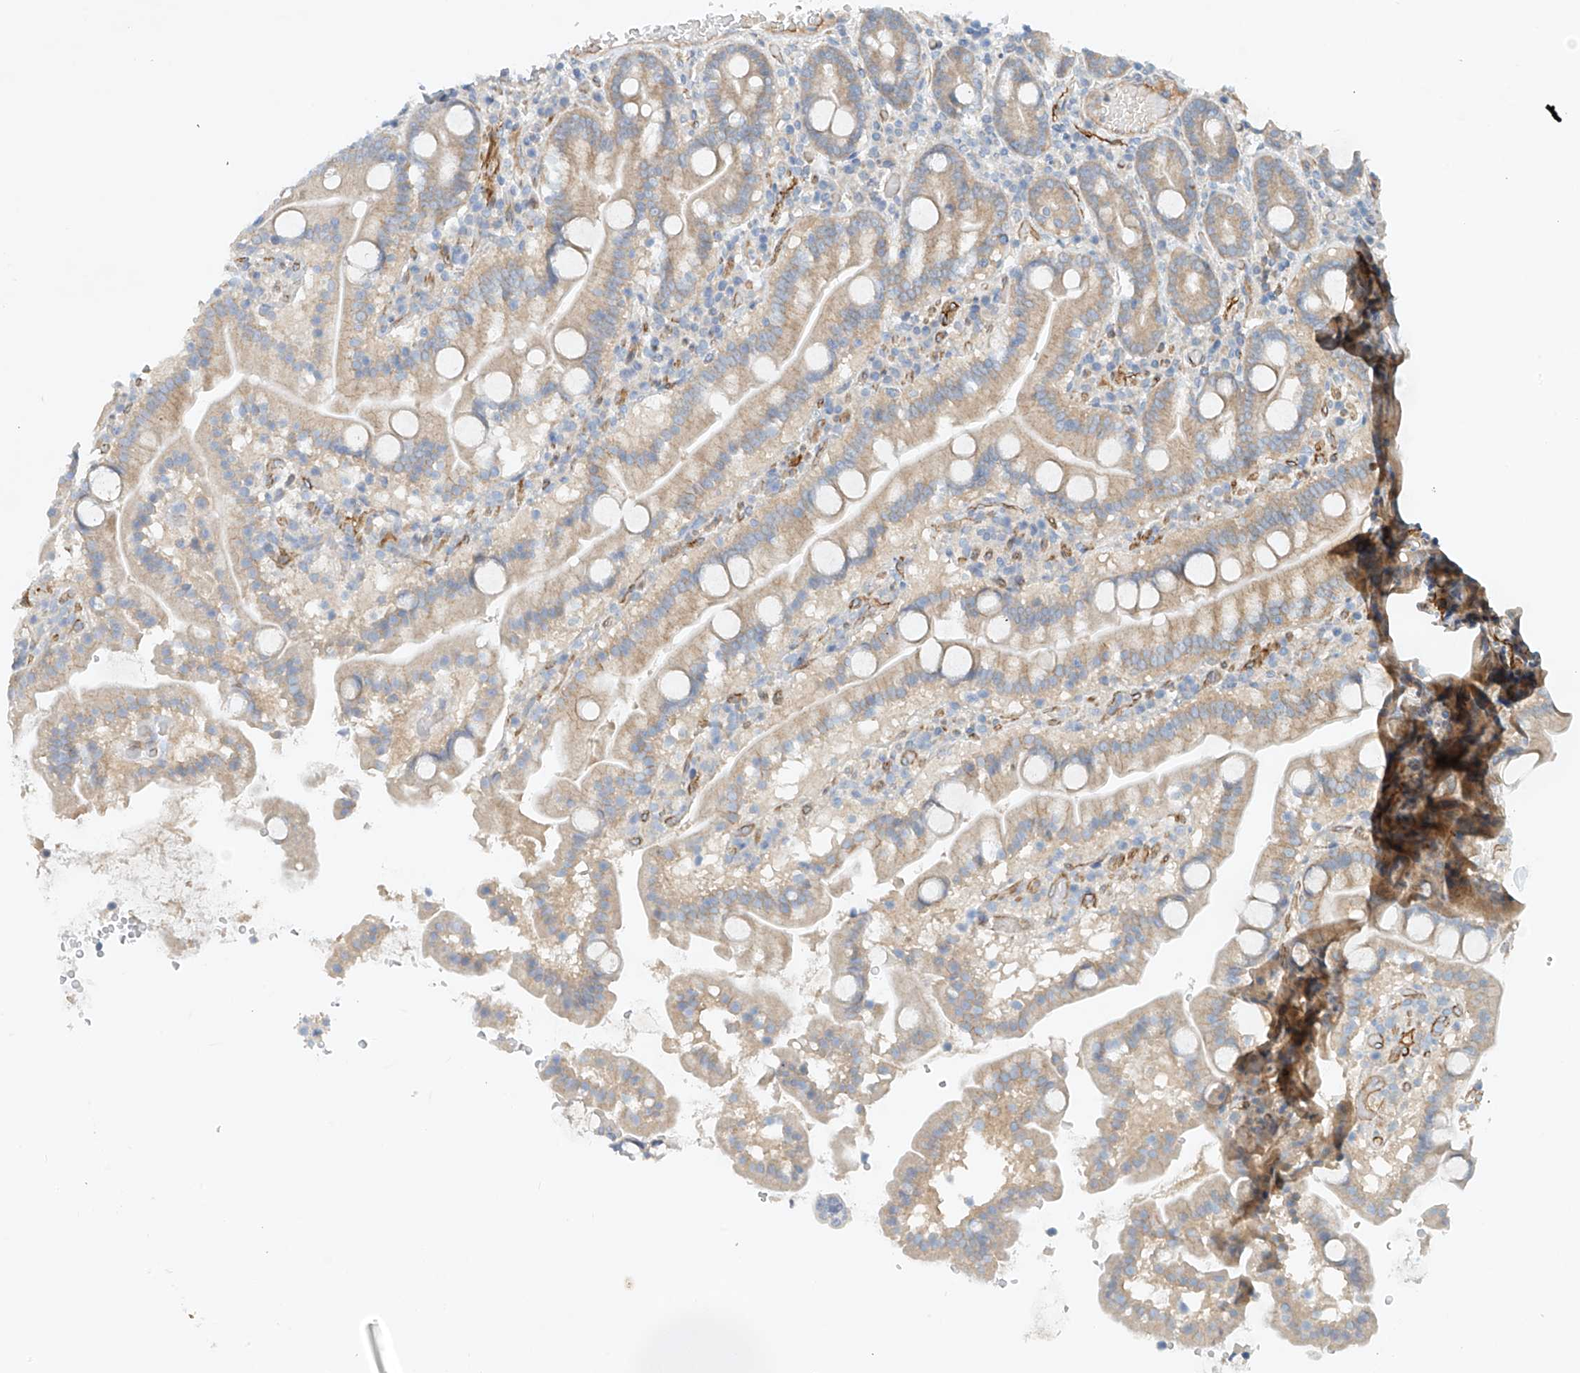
{"staining": {"intensity": "weak", "quantity": "25%-75%", "location": "cytoplasmic/membranous"}, "tissue": "duodenum", "cell_type": "Glandular cells", "image_type": "normal", "snomed": [{"axis": "morphology", "description": "Normal tissue, NOS"}, {"axis": "topography", "description": "Duodenum"}], "caption": "Weak cytoplasmic/membranous expression for a protein is present in approximately 25%-75% of glandular cells of unremarkable duodenum using IHC.", "gene": "ENSG00000266202", "patient": {"sex": "male", "age": 55}}